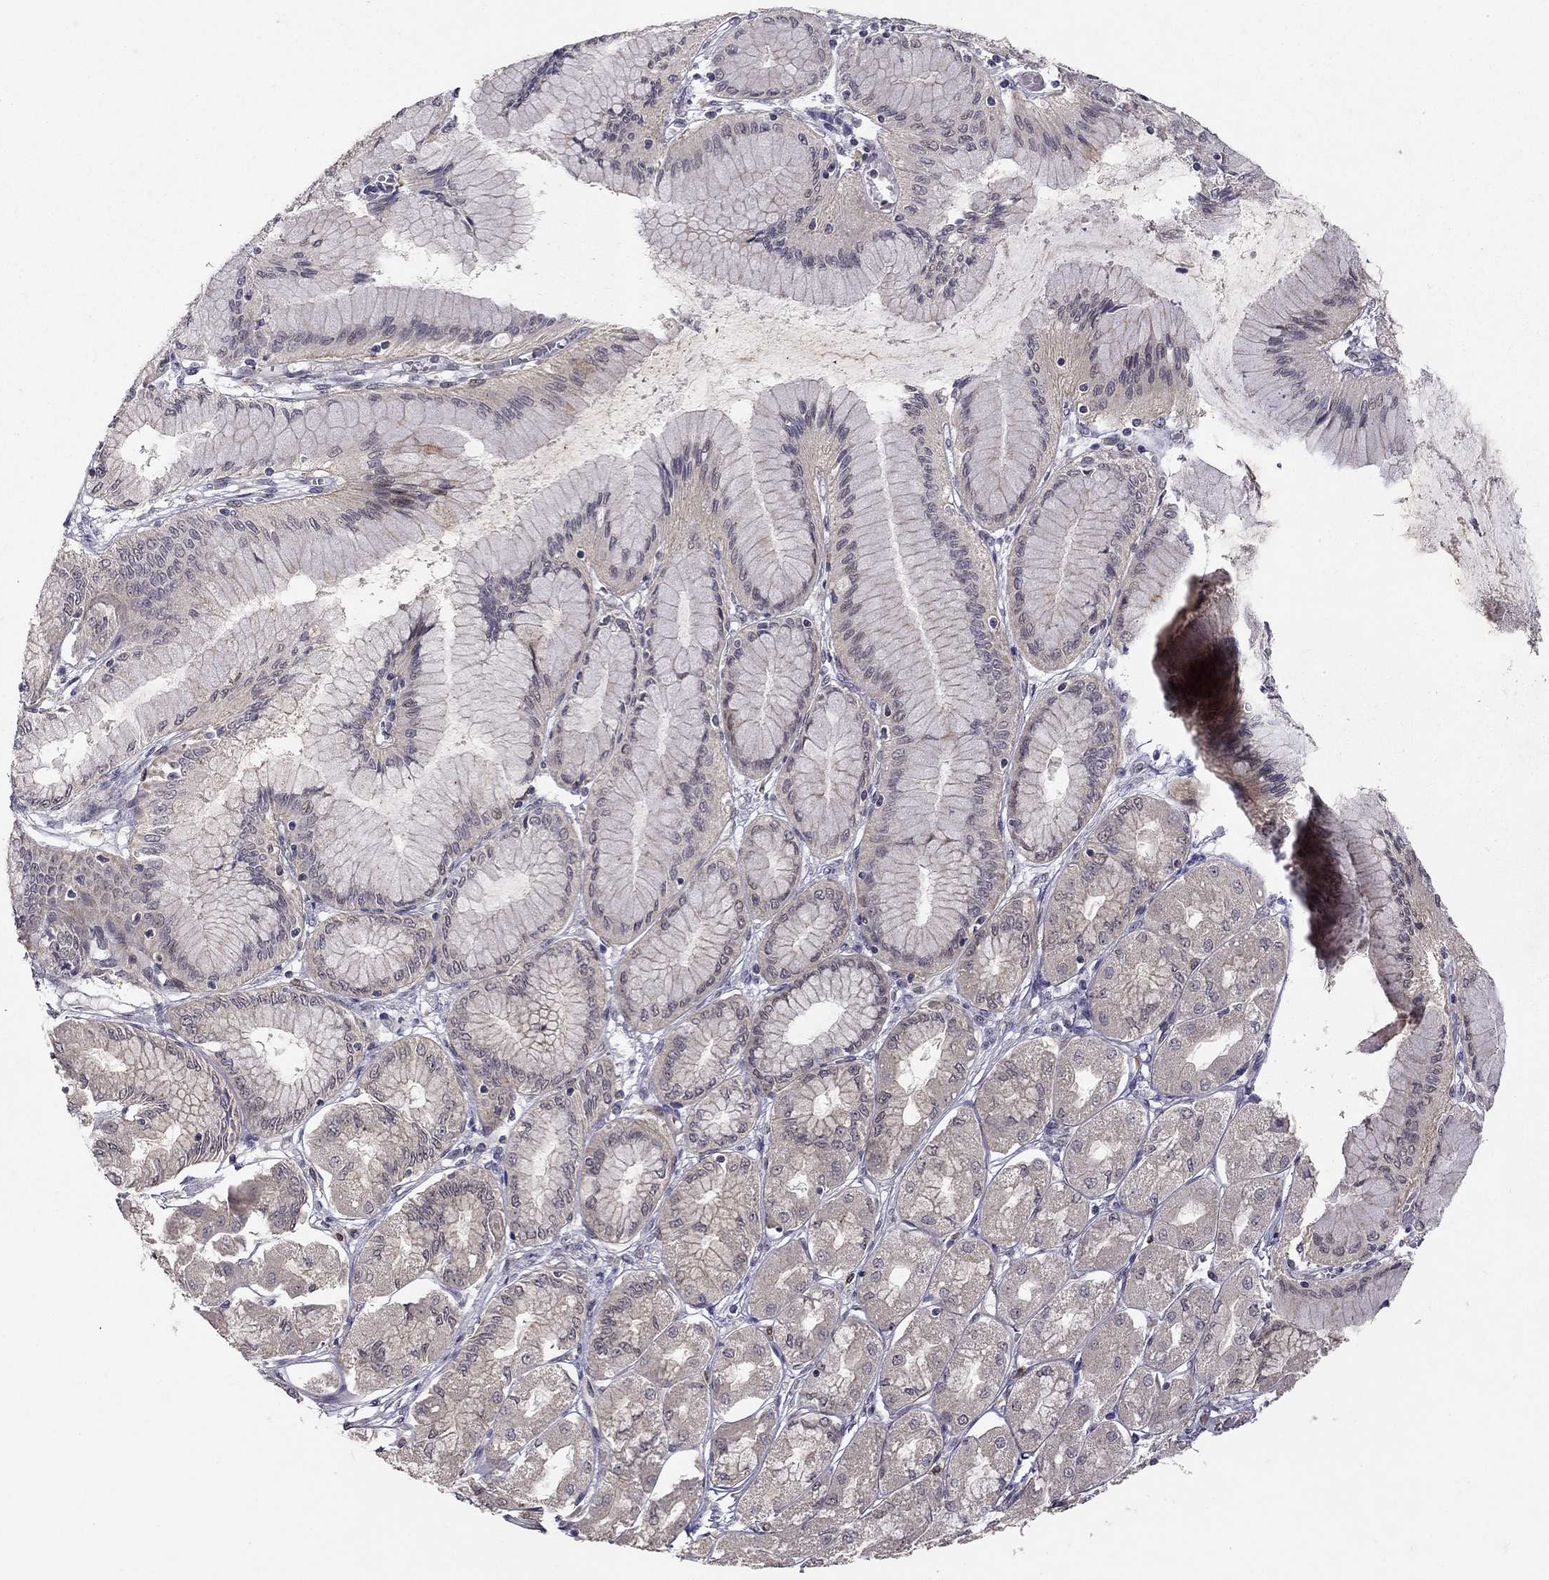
{"staining": {"intensity": "weak", "quantity": "<25%", "location": "cytoplasmic/membranous"}, "tissue": "stomach cancer", "cell_type": "Tumor cells", "image_type": "cancer", "snomed": [{"axis": "morphology", "description": "Normal tissue, NOS"}, {"axis": "morphology", "description": "Adenocarcinoma, NOS"}, {"axis": "morphology", "description": "Adenocarcinoma, High grade"}, {"axis": "topography", "description": "Stomach, upper"}, {"axis": "topography", "description": "Stomach"}], "caption": "Photomicrograph shows no protein staining in tumor cells of stomach cancer tissue.", "gene": "STXBP6", "patient": {"sex": "female", "age": 65}}